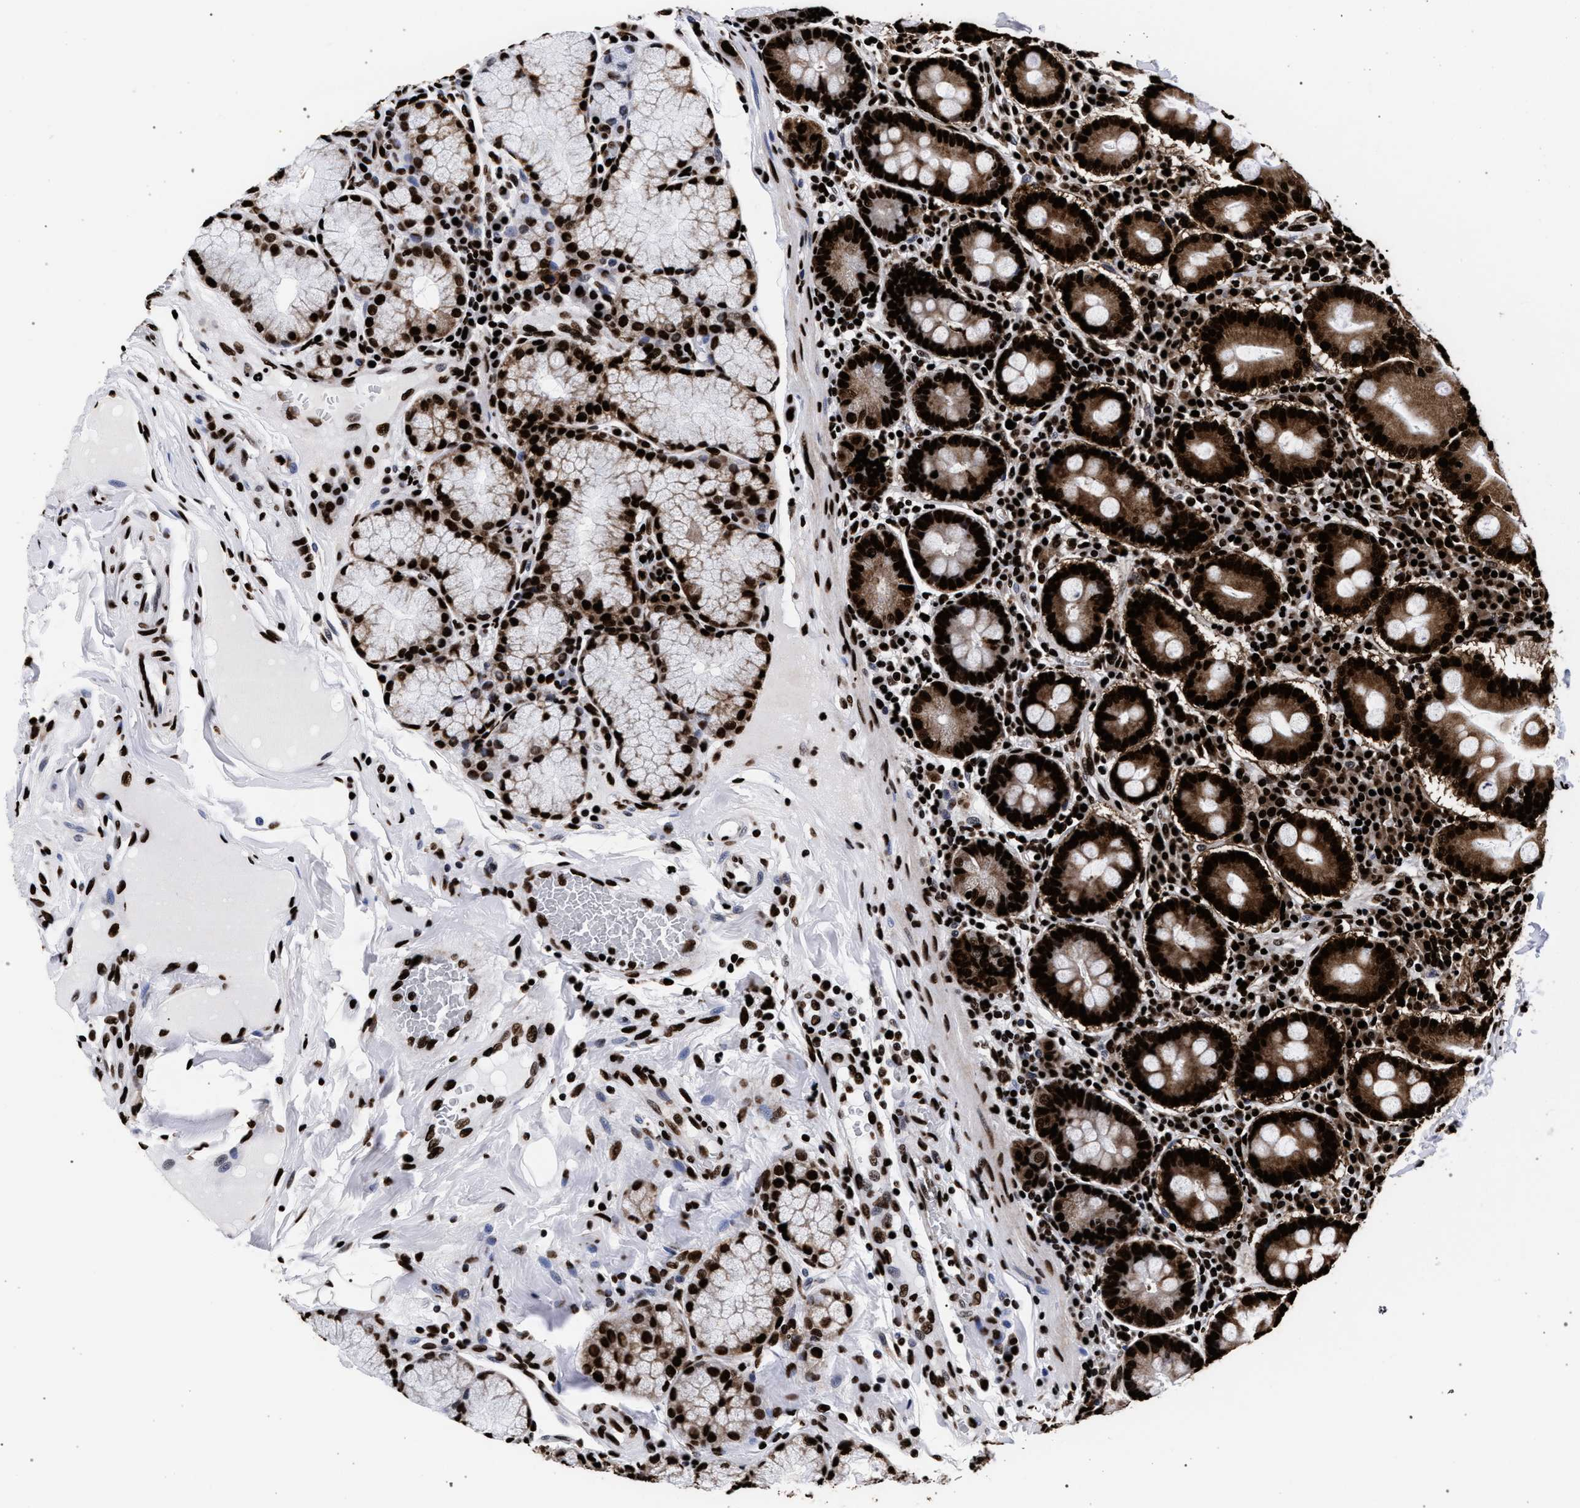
{"staining": {"intensity": "strong", "quantity": ">75%", "location": "cytoplasmic/membranous,nuclear"}, "tissue": "duodenum", "cell_type": "Glandular cells", "image_type": "normal", "snomed": [{"axis": "morphology", "description": "Normal tissue, NOS"}, {"axis": "topography", "description": "Duodenum"}], "caption": "Glandular cells display high levels of strong cytoplasmic/membranous,nuclear expression in approximately >75% of cells in unremarkable human duodenum. Using DAB (brown) and hematoxylin (blue) stains, captured at high magnification using brightfield microscopy.", "gene": "HNRNPA1", "patient": {"sex": "male", "age": 50}}